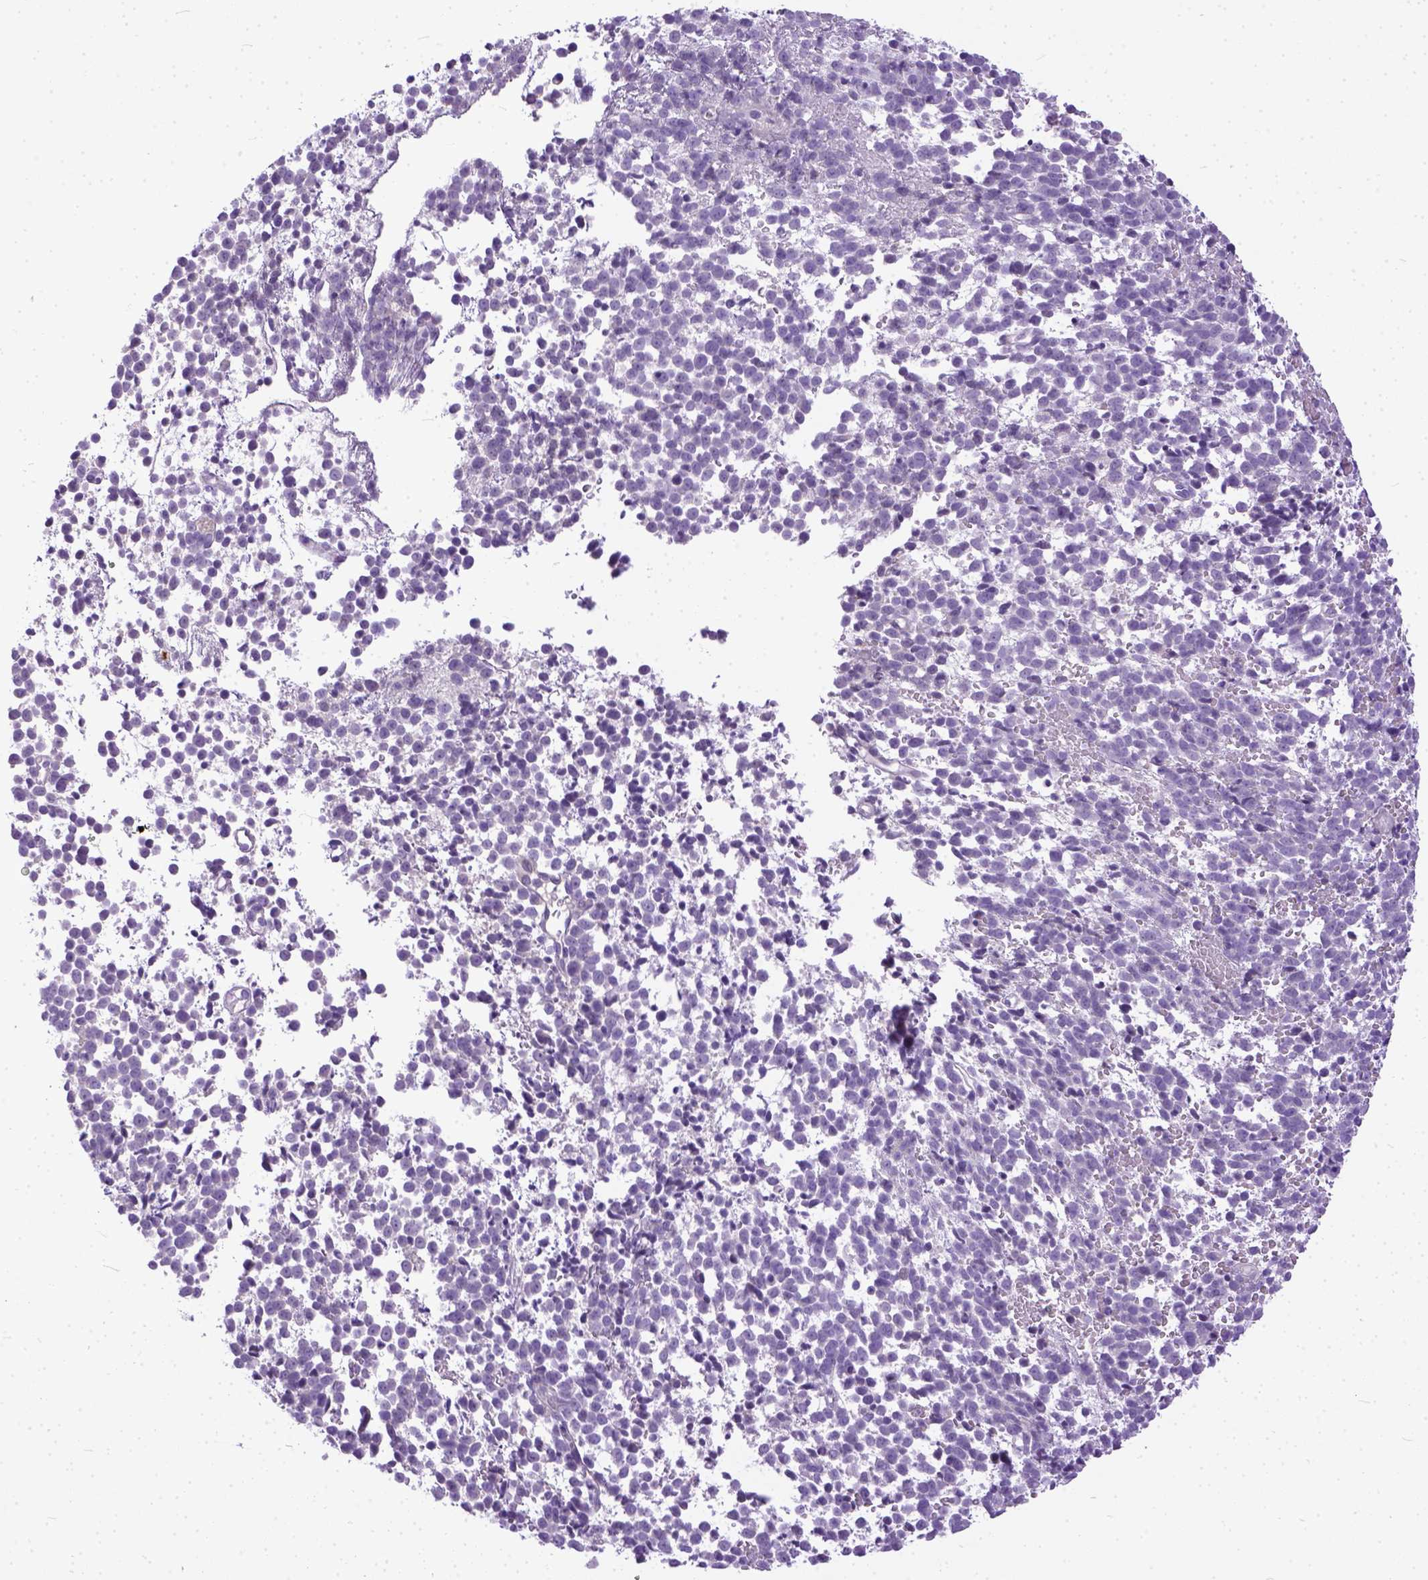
{"staining": {"intensity": "negative", "quantity": "none", "location": "none"}, "tissue": "melanoma", "cell_type": "Tumor cells", "image_type": "cancer", "snomed": [{"axis": "morphology", "description": "Malignant melanoma, NOS"}, {"axis": "topography", "description": "Skin"}], "caption": "Tumor cells are negative for protein expression in human melanoma. (Brightfield microscopy of DAB IHC at high magnification).", "gene": "PLK5", "patient": {"sex": "female", "age": 70}}